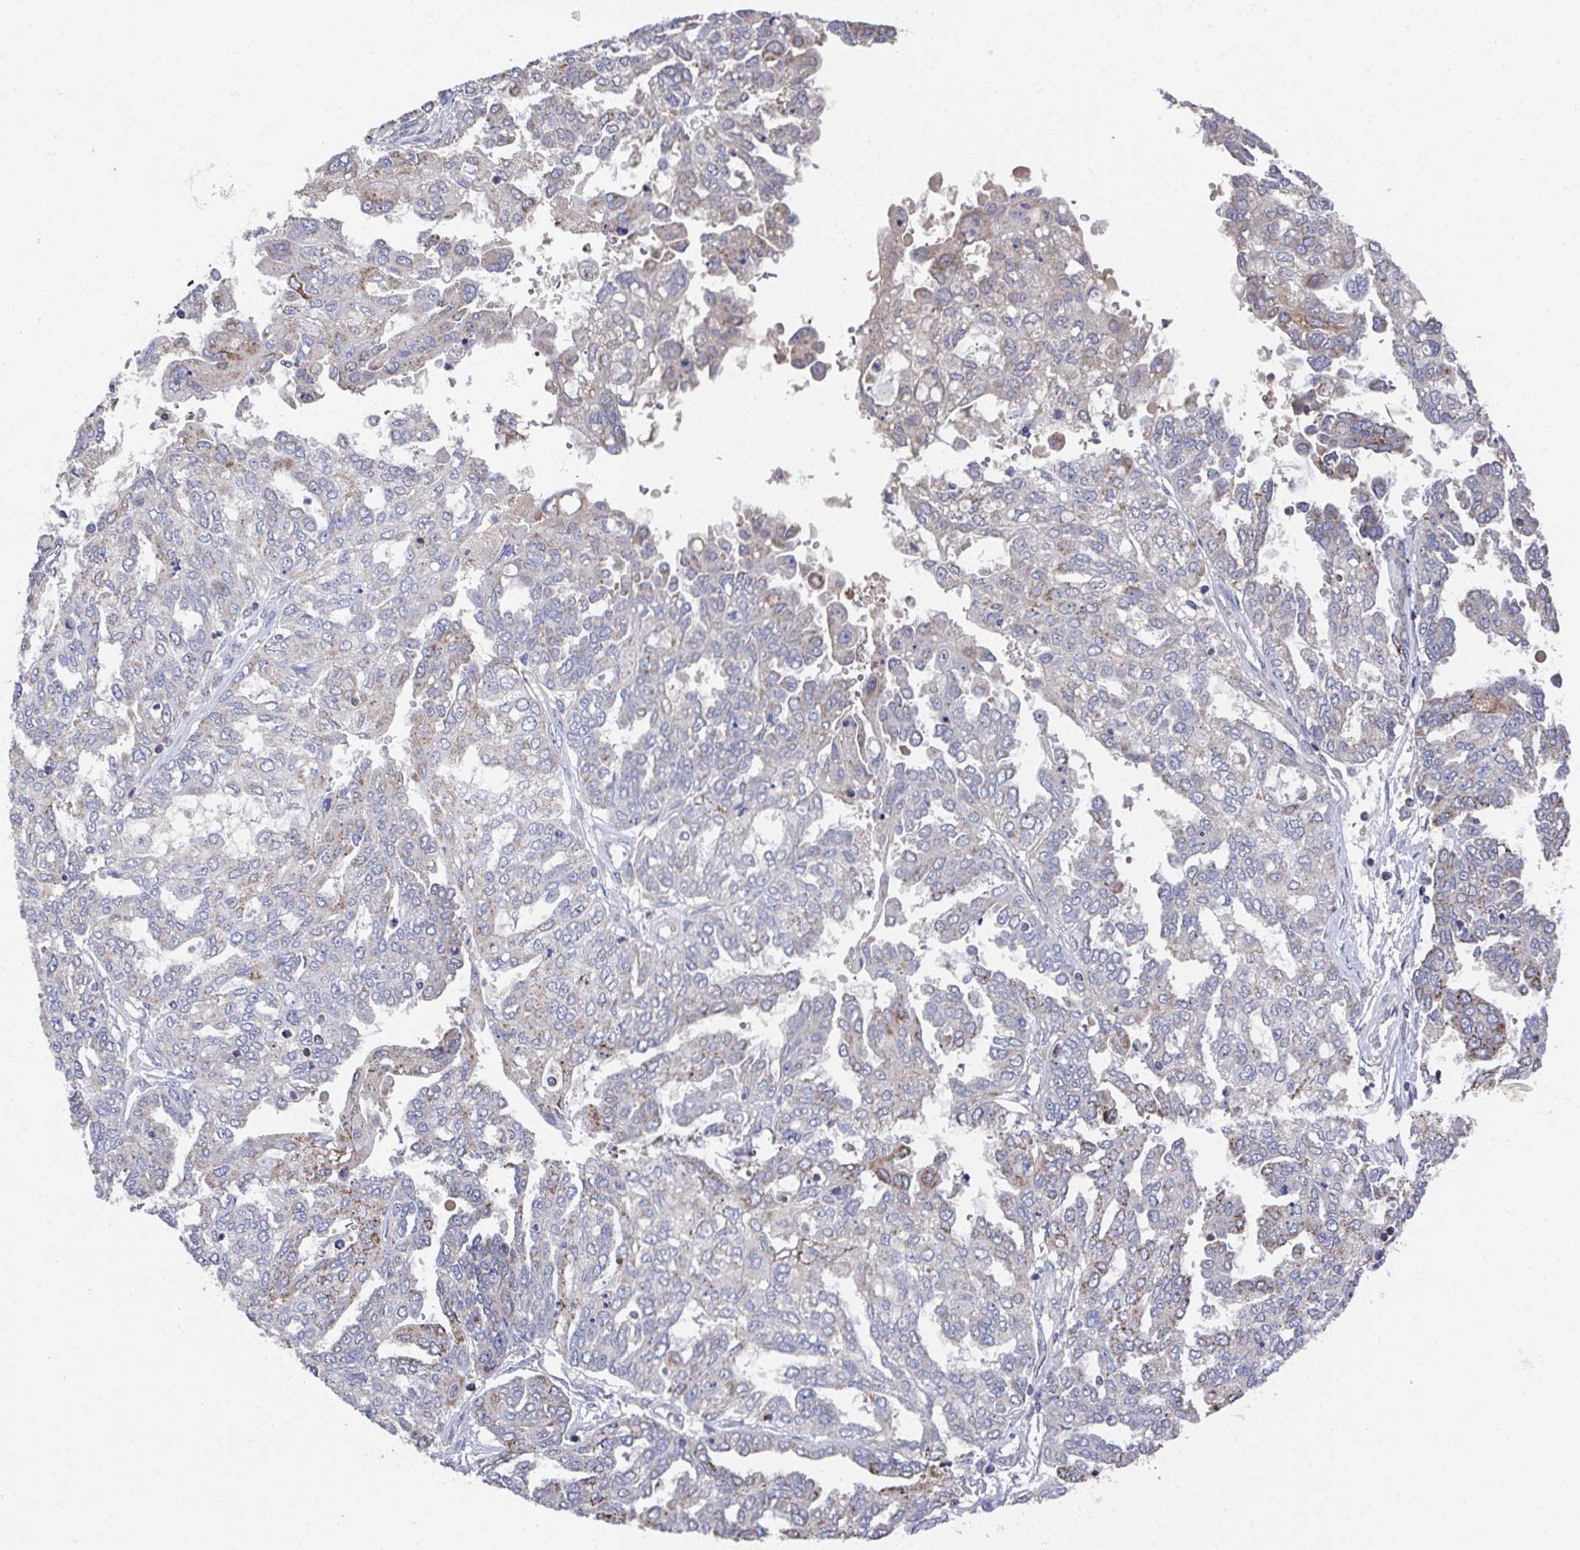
{"staining": {"intensity": "weak", "quantity": "<25%", "location": "cytoplasmic/membranous"}, "tissue": "ovarian cancer", "cell_type": "Tumor cells", "image_type": "cancer", "snomed": [{"axis": "morphology", "description": "Cystadenocarcinoma, serous, NOS"}, {"axis": "topography", "description": "Ovary"}], "caption": "Immunohistochemistry photomicrograph of neoplastic tissue: human ovarian cancer stained with DAB (3,3'-diaminobenzidine) displays no significant protein staining in tumor cells. (Immunohistochemistry, brightfield microscopy, high magnification).", "gene": "MT-ND3", "patient": {"sex": "female", "age": 53}}